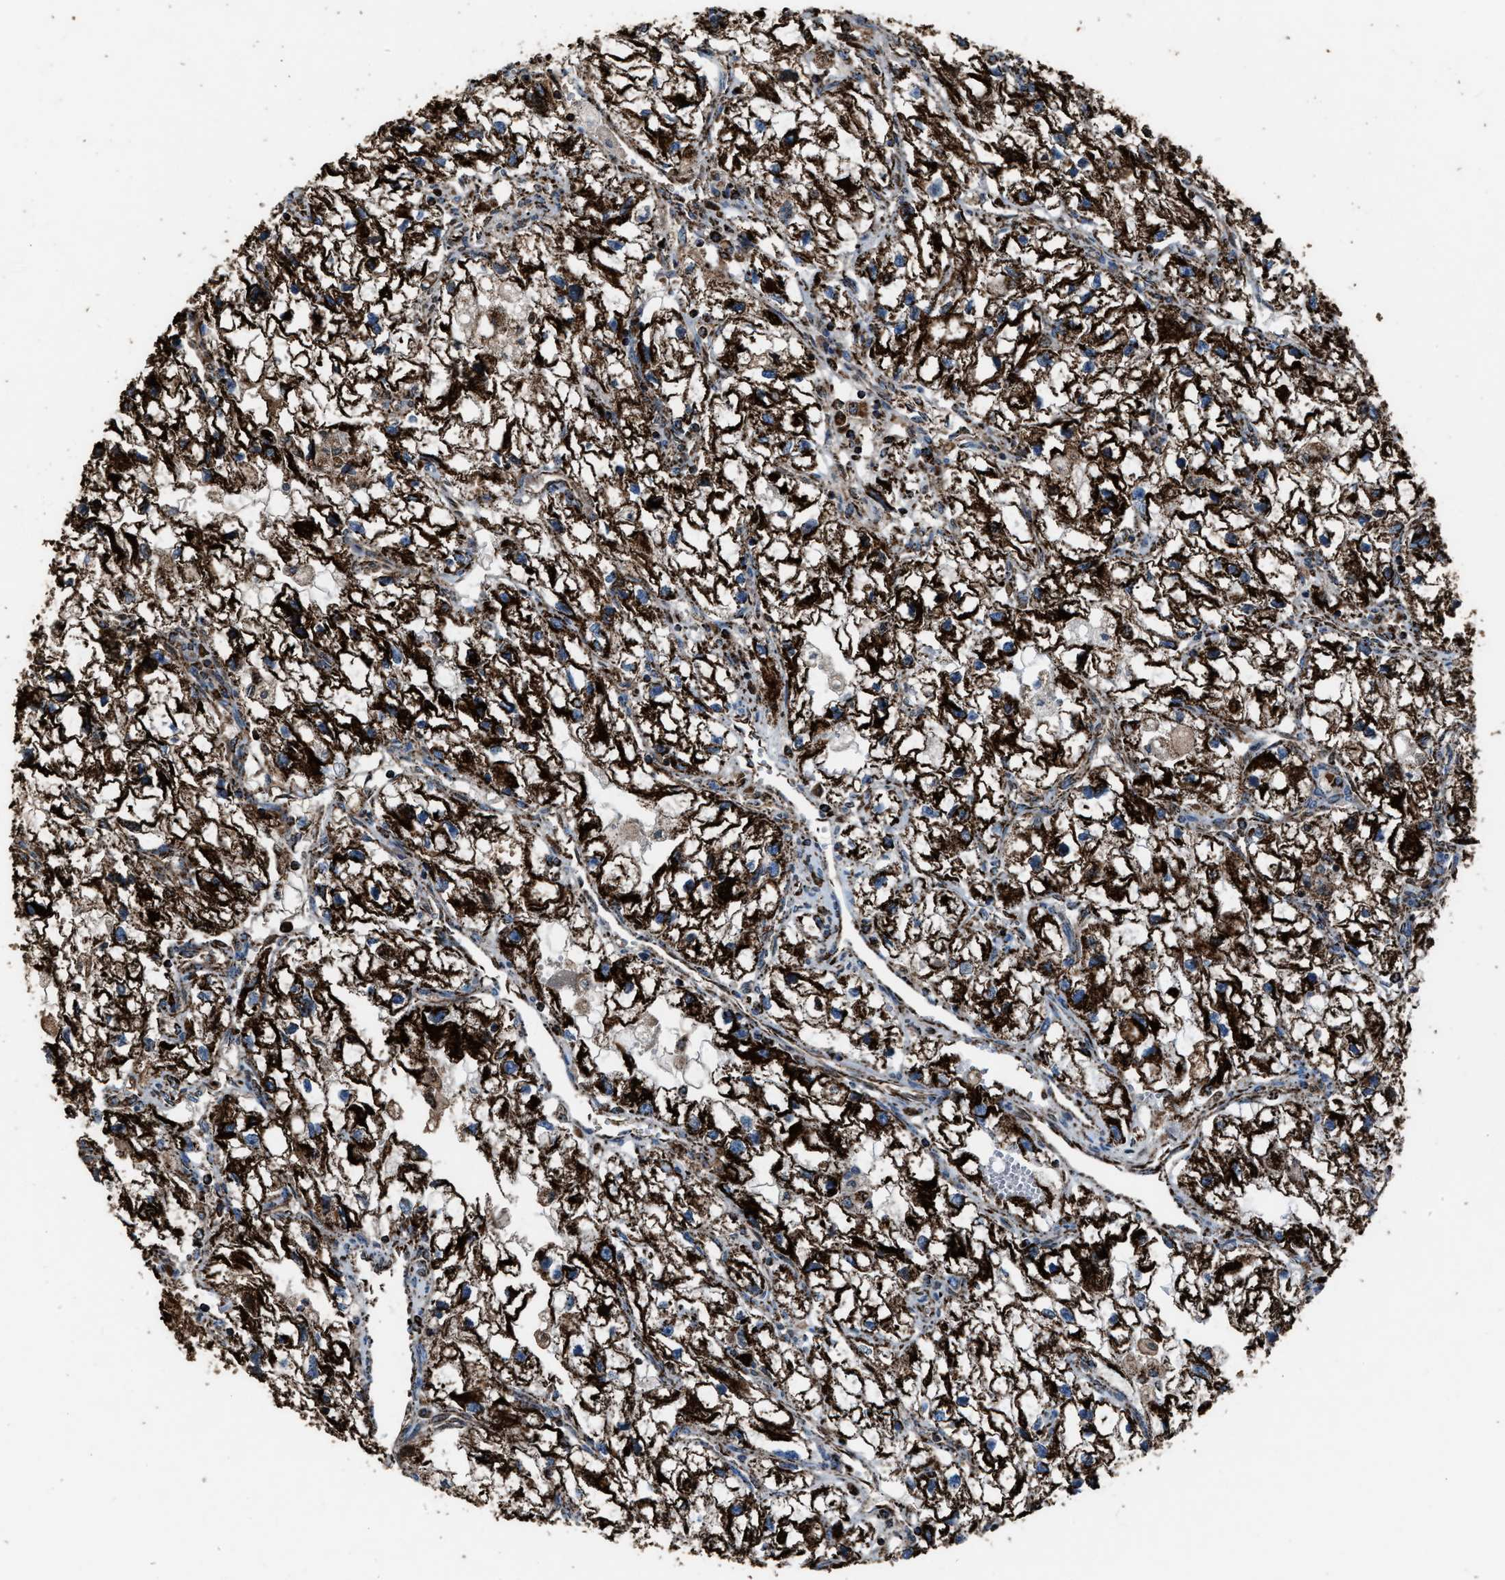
{"staining": {"intensity": "strong", "quantity": ">75%", "location": "cytoplasmic/membranous"}, "tissue": "renal cancer", "cell_type": "Tumor cells", "image_type": "cancer", "snomed": [{"axis": "morphology", "description": "Adenocarcinoma, NOS"}, {"axis": "topography", "description": "Kidney"}], "caption": "Adenocarcinoma (renal) stained with a protein marker reveals strong staining in tumor cells.", "gene": "MDH2", "patient": {"sex": "female", "age": 70}}